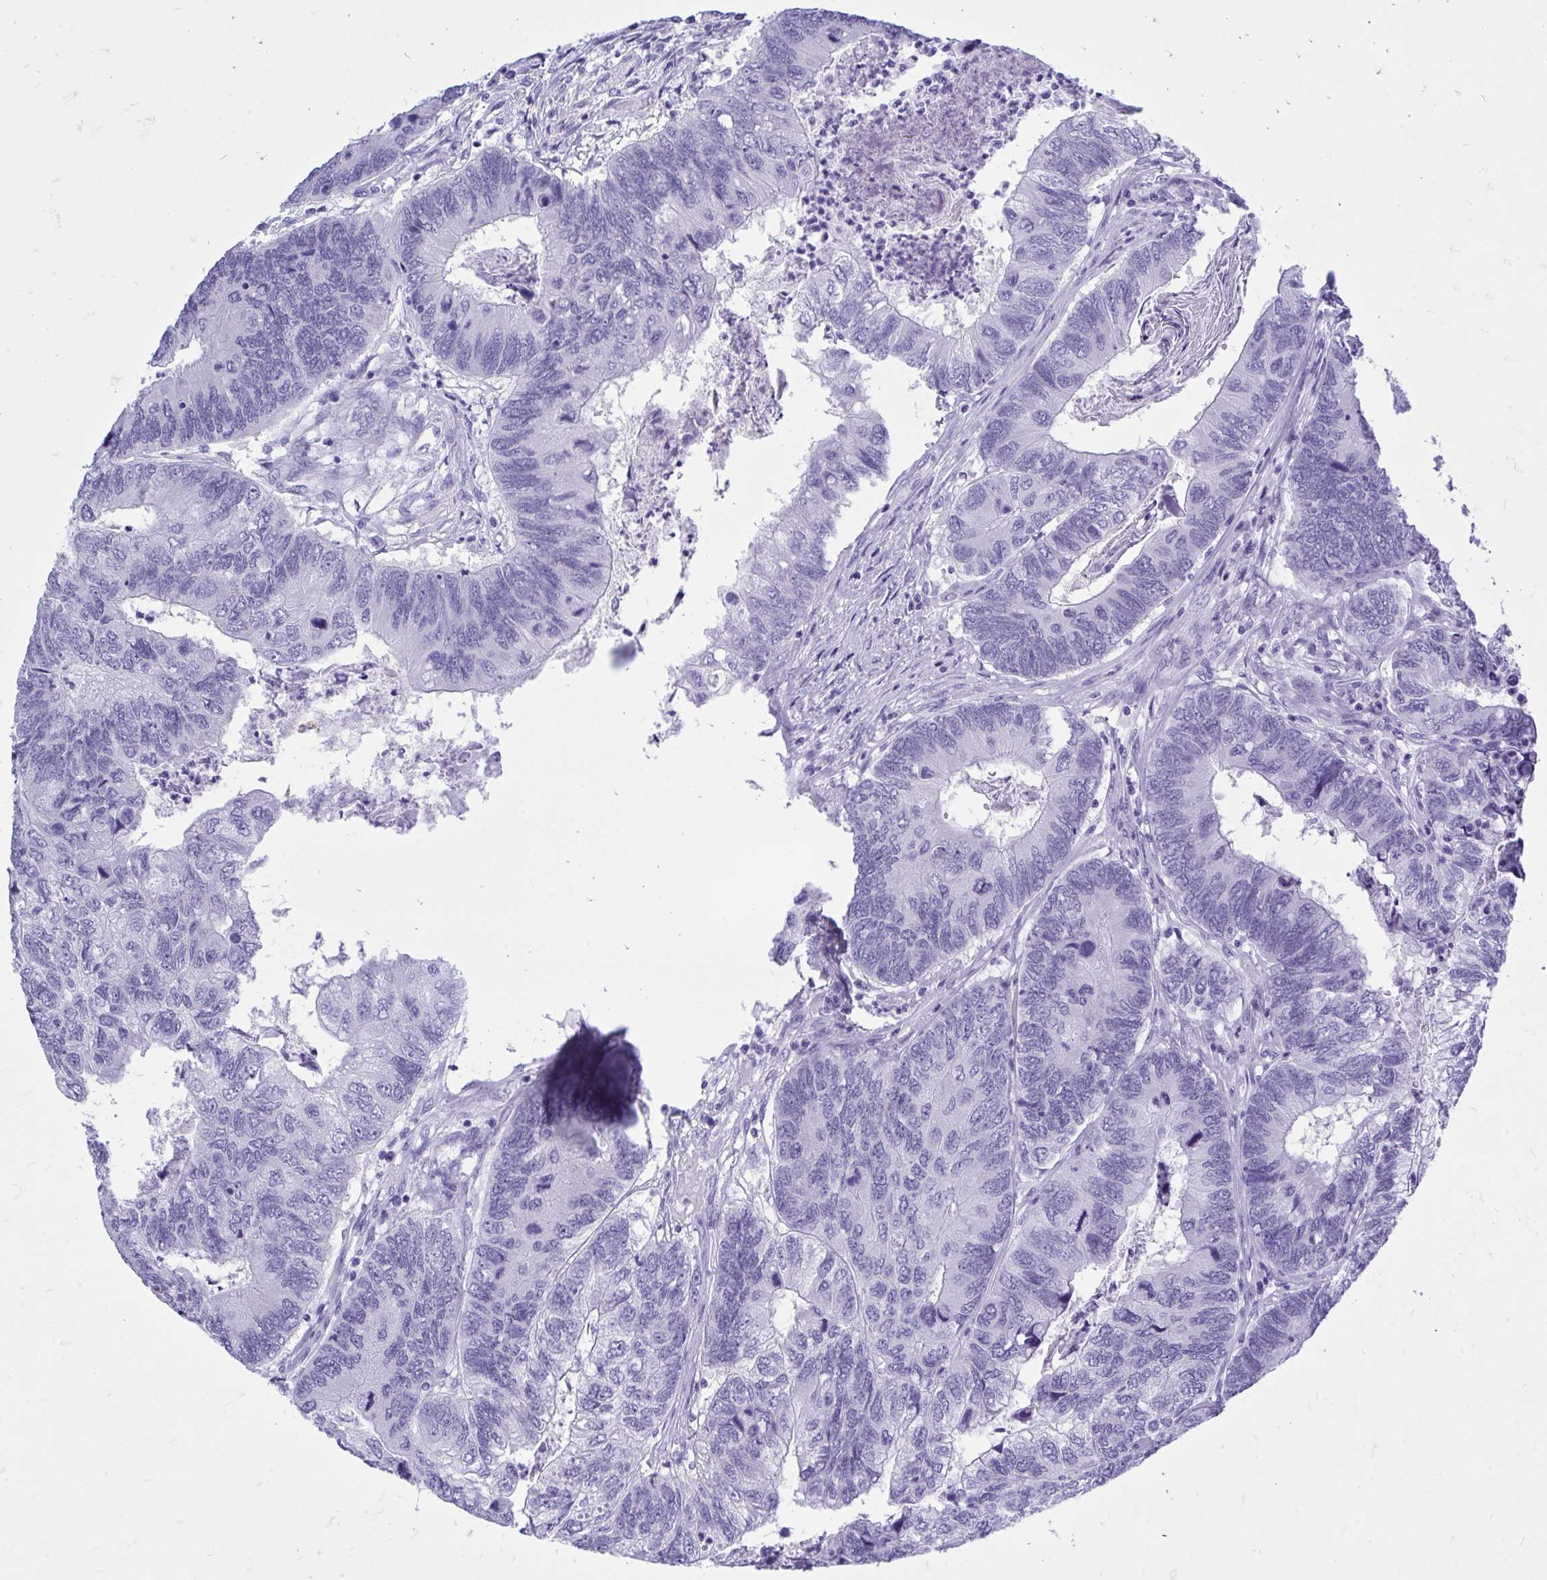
{"staining": {"intensity": "negative", "quantity": "none", "location": "none"}, "tissue": "colorectal cancer", "cell_type": "Tumor cells", "image_type": "cancer", "snomed": [{"axis": "morphology", "description": "Adenocarcinoma, NOS"}, {"axis": "topography", "description": "Colon"}], "caption": "There is no significant positivity in tumor cells of colorectal adenocarcinoma.", "gene": "MON1A", "patient": {"sex": "female", "age": 67}}